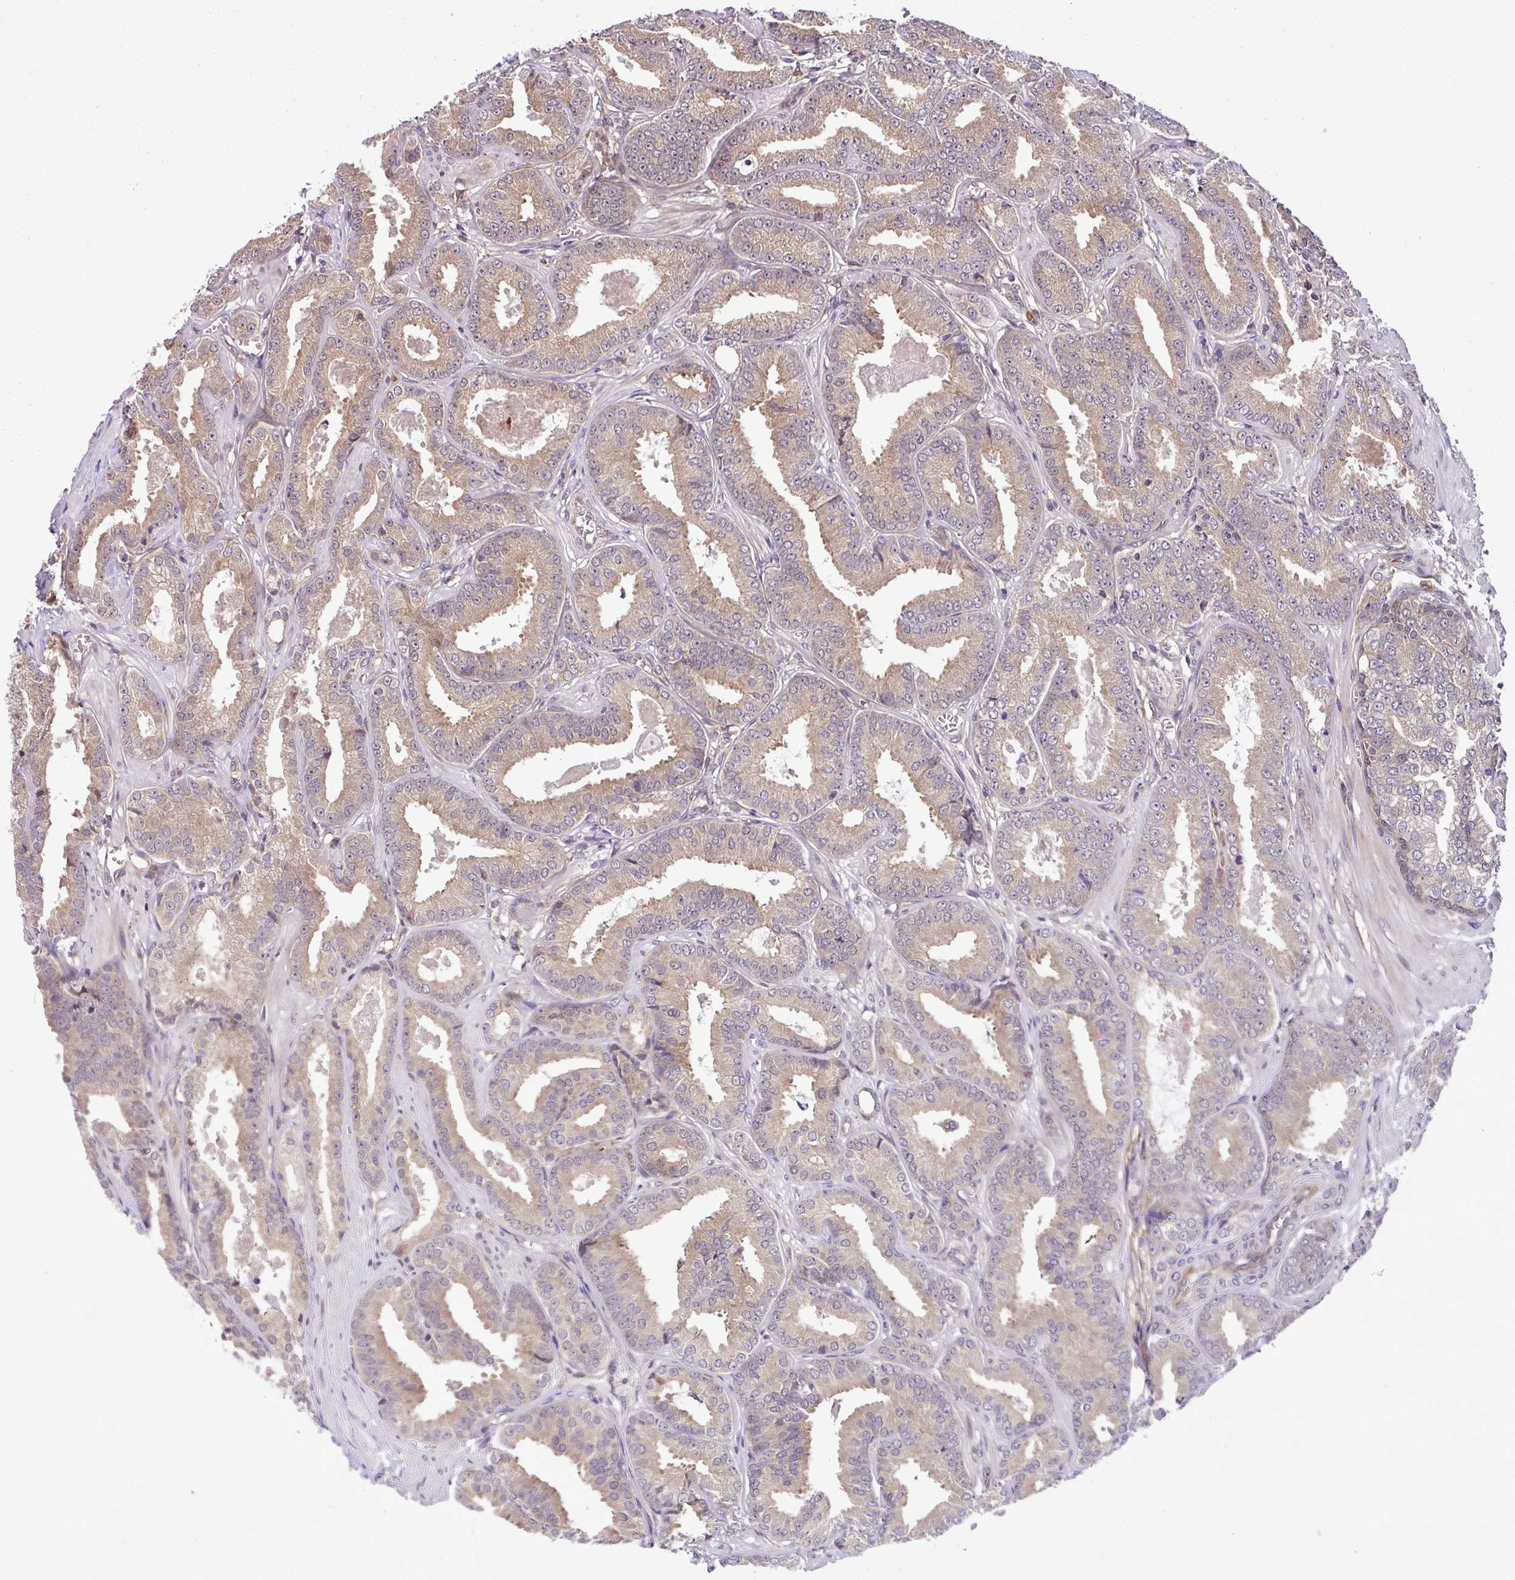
{"staining": {"intensity": "moderate", "quantity": ">75%", "location": "cytoplasmic/membranous"}, "tissue": "prostate cancer", "cell_type": "Tumor cells", "image_type": "cancer", "snomed": [{"axis": "morphology", "description": "Adenocarcinoma, High grade"}, {"axis": "topography", "description": "Prostate"}], "caption": "Prostate cancer stained with a brown dye exhibits moderate cytoplasmic/membranous positive expression in approximately >75% of tumor cells.", "gene": "DLGAP4", "patient": {"sex": "male", "age": 71}}